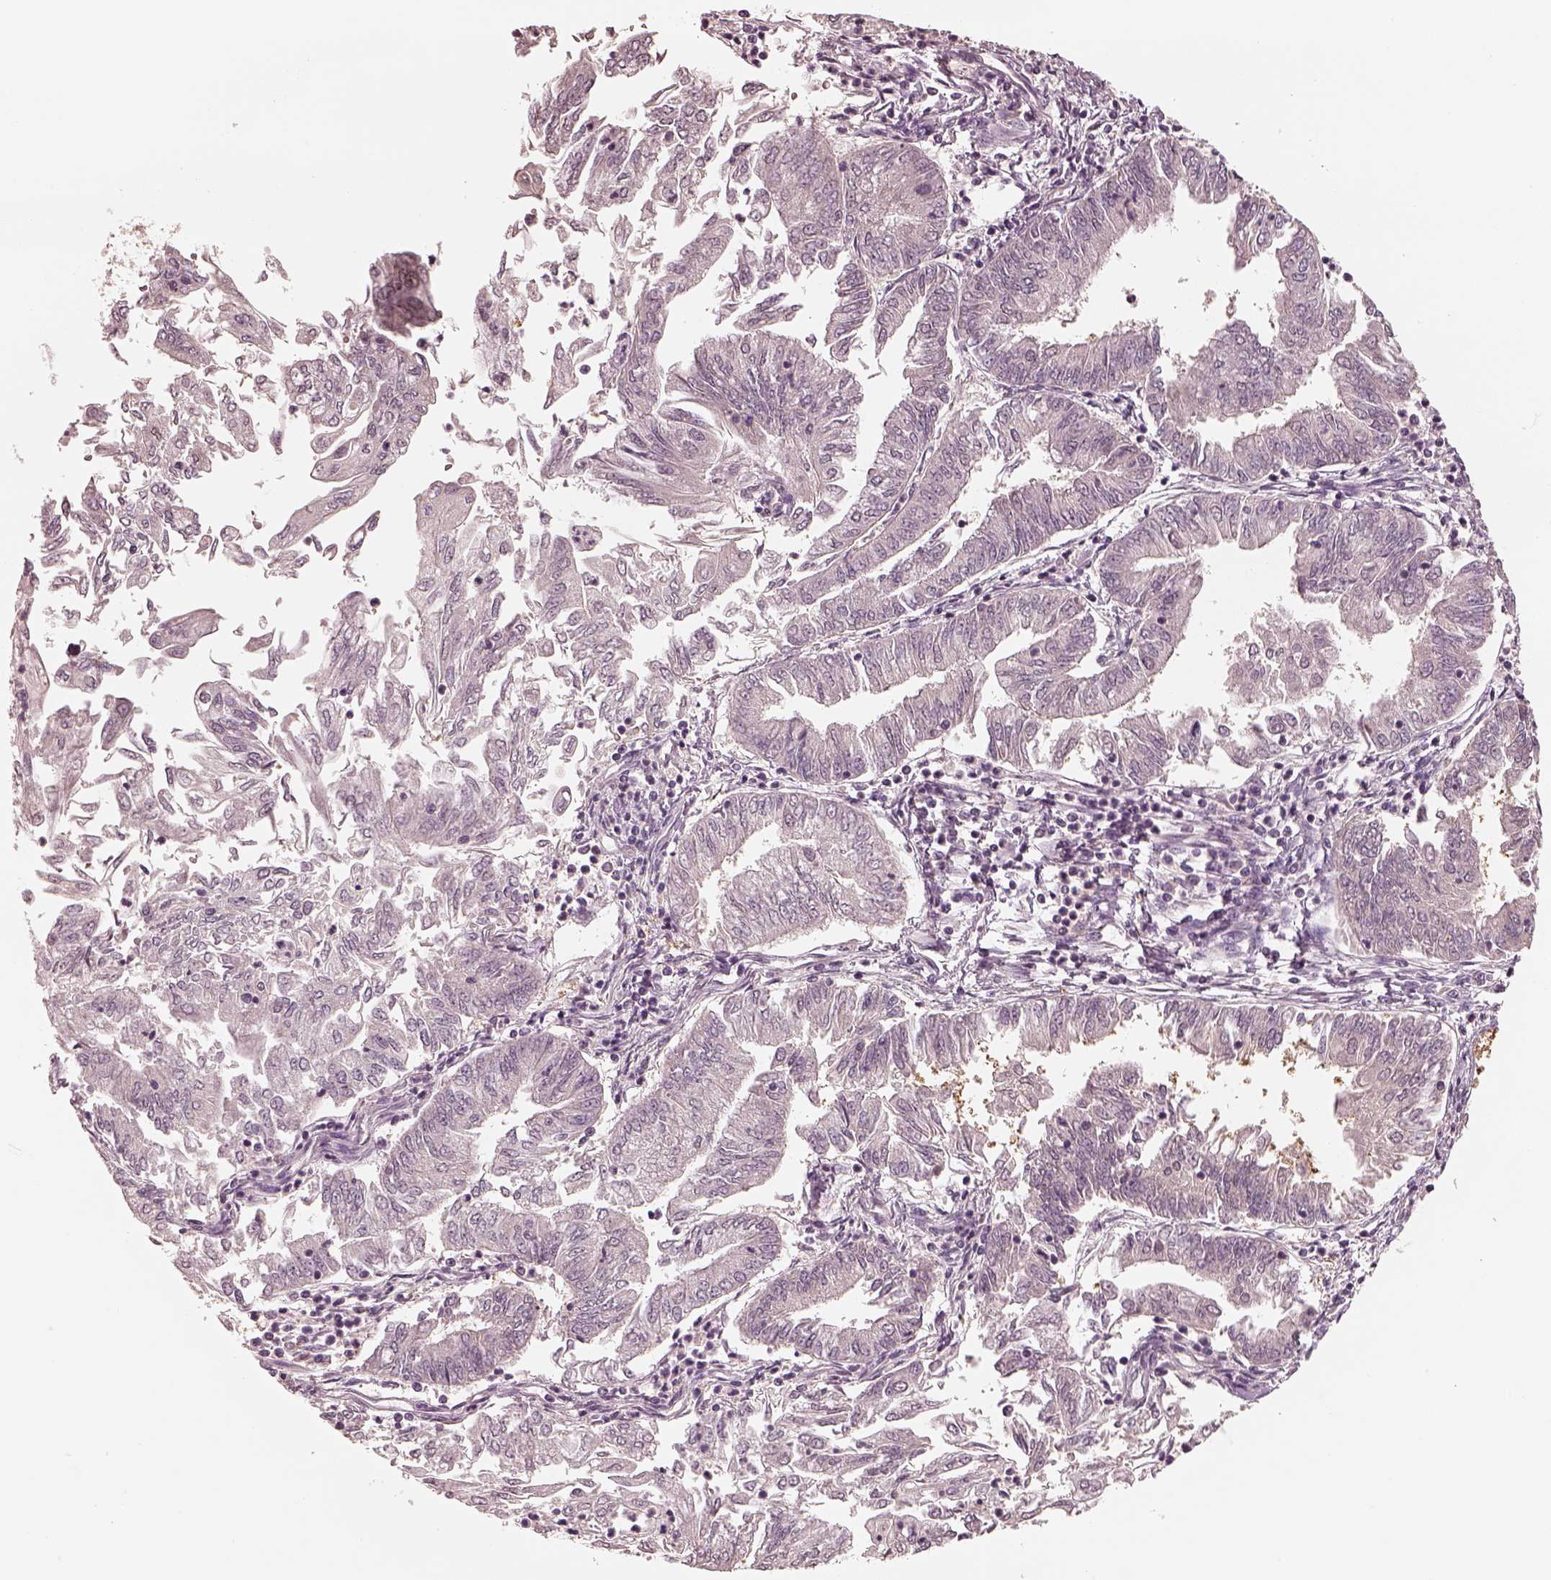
{"staining": {"intensity": "weak", "quantity": "25%-75%", "location": "cytoplasmic/membranous"}, "tissue": "endometrial cancer", "cell_type": "Tumor cells", "image_type": "cancer", "snomed": [{"axis": "morphology", "description": "Adenocarcinoma, NOS"}, {"axis": "topography", "description": "Endometrium"}], "caption": "Immunohistochemistry photomicrograph of human endometrial cancer stained for a protein (brown), which shows low levels of weak cytoplasmic/membranous expression in approximately 25%-75% of tumor cells.", "gene": "EGR4", "patient": {"sex": "female", "age": 55}}